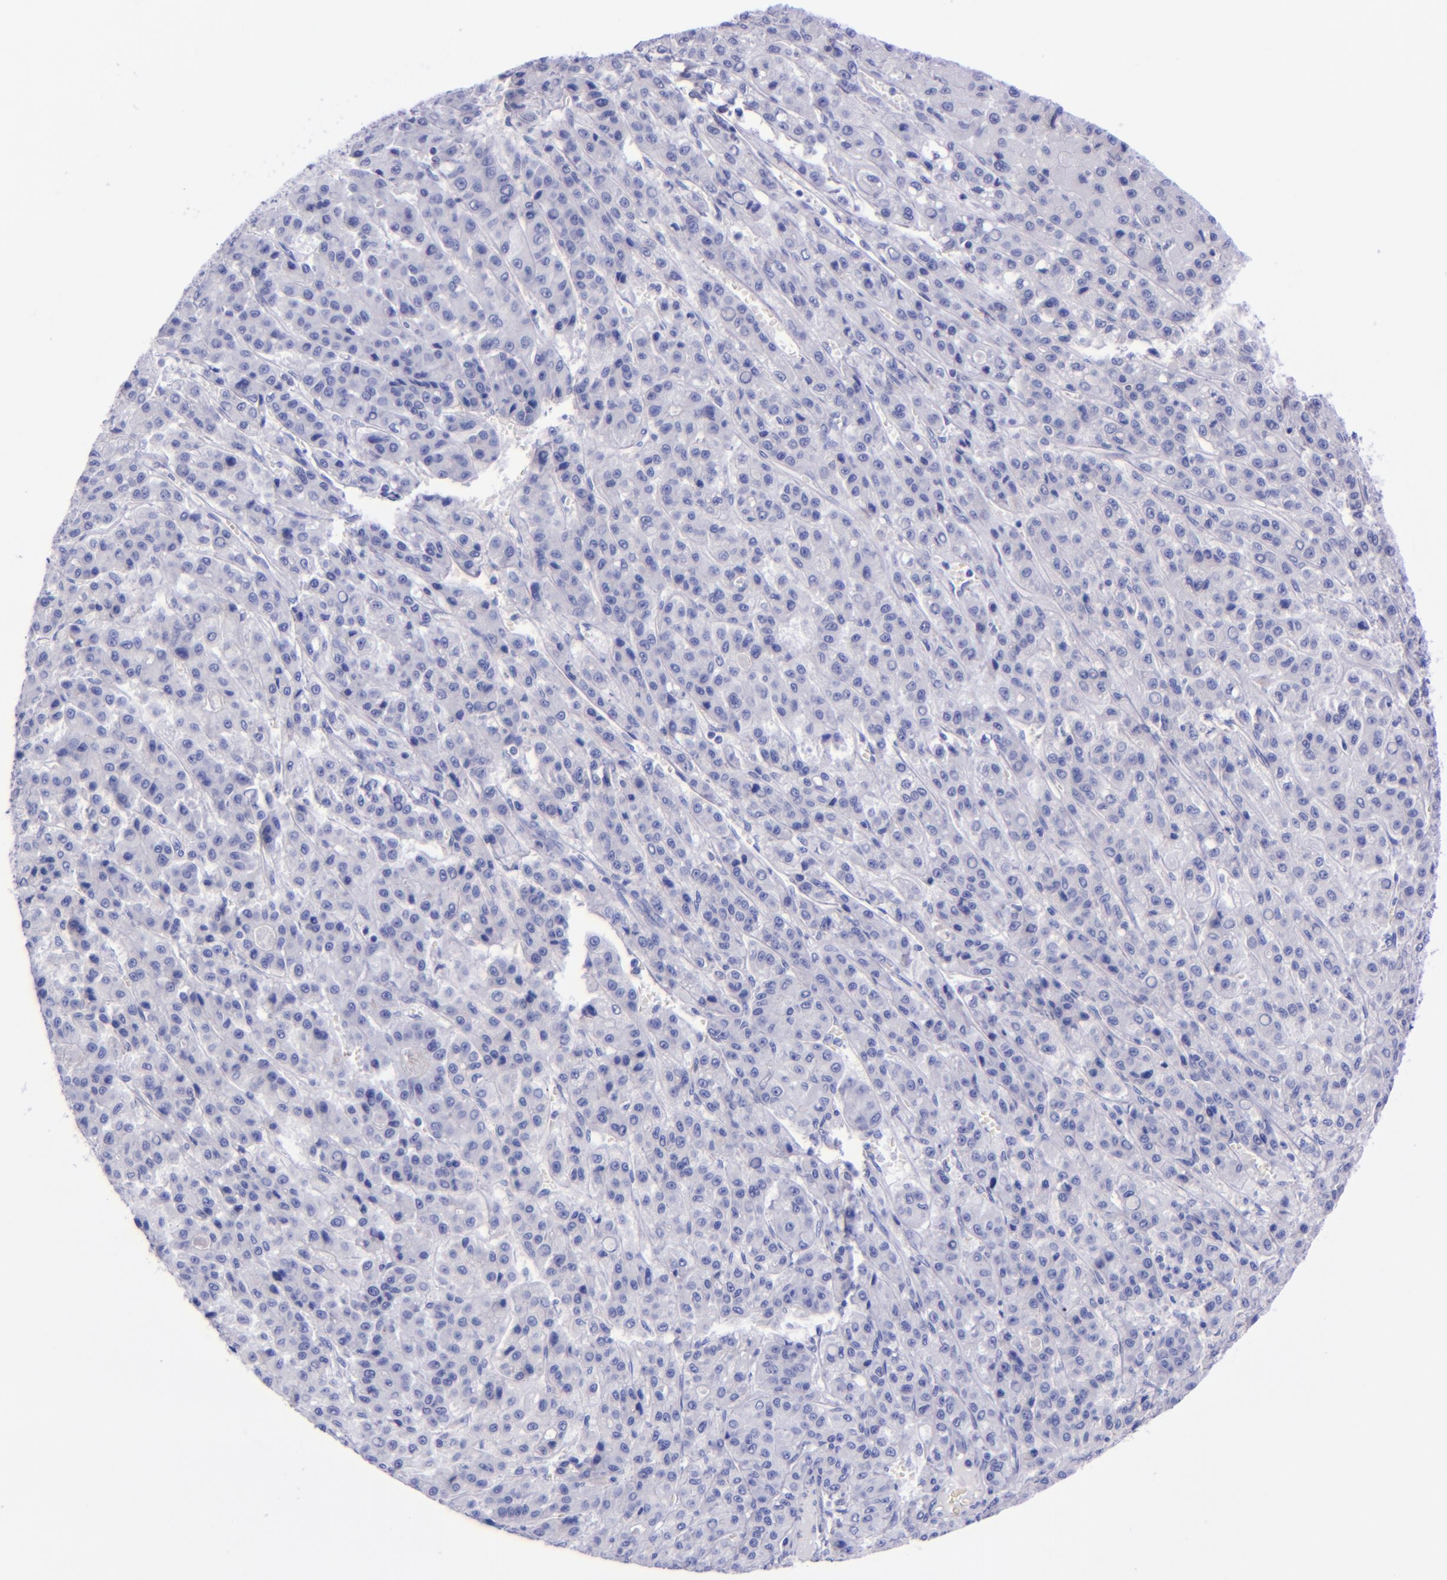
{"staining": {"intensity": "negative", "quantity": "none", "location": "none"}, "tissue": "liver cancer", "cell_type": "Tumor cells", "image_type": "cancer", "snomed": [{"axis": "morphology", "description": "Carcinoma, Hepatocellular, NOS"}, {"axis": "topography", "description": "Liver"}], "caption": "Human liver hepatocellular carcinoma stained for a protein using immunohistochemistry (IHC) exhibits no positivity in tumor cells.", "gene": "LAG3", "patient": {"sex": "male", "age": 70}}